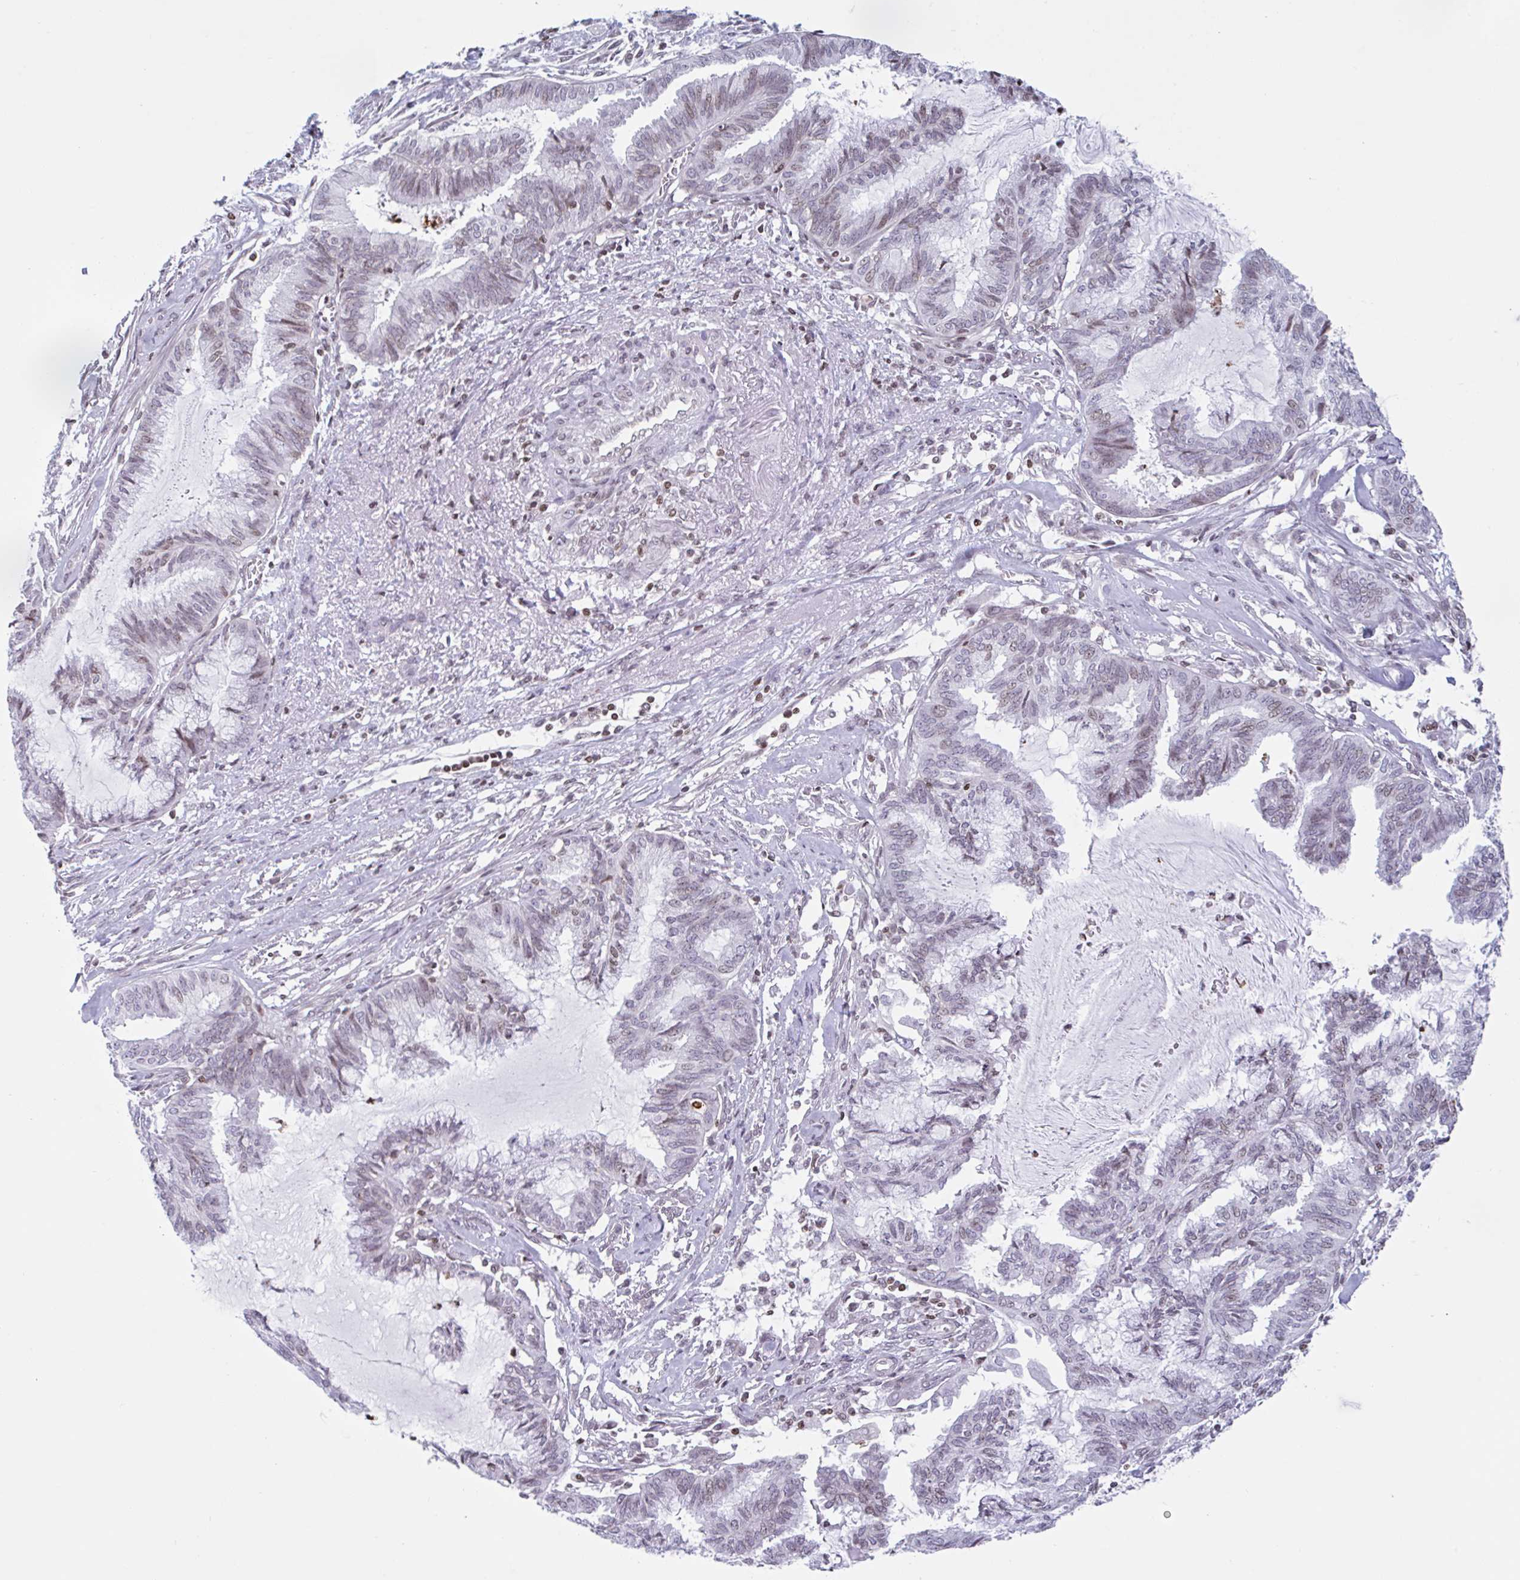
{"staining": {"intensity": "weak", "quantity": "25%-75%", "location": "nuclear"}, "tissue": "endometrial cancer", "cell_type": "Tumor cells", "image_type": "cancer", "snomed": [{"axis": "morphology", "description": "Adenocarcinoma, NOS"}, {"axis": "topography", "description": "Endometrium"}], "caption": "Immunohistochemical staining of endometrial cancer (adenocarcinoma) demonstrates low levels of weak nuclear protein expression in about 25%-75% of tumor cells.", "gene": "NOL6", "patient": {"sex": "female", "age": 86}}